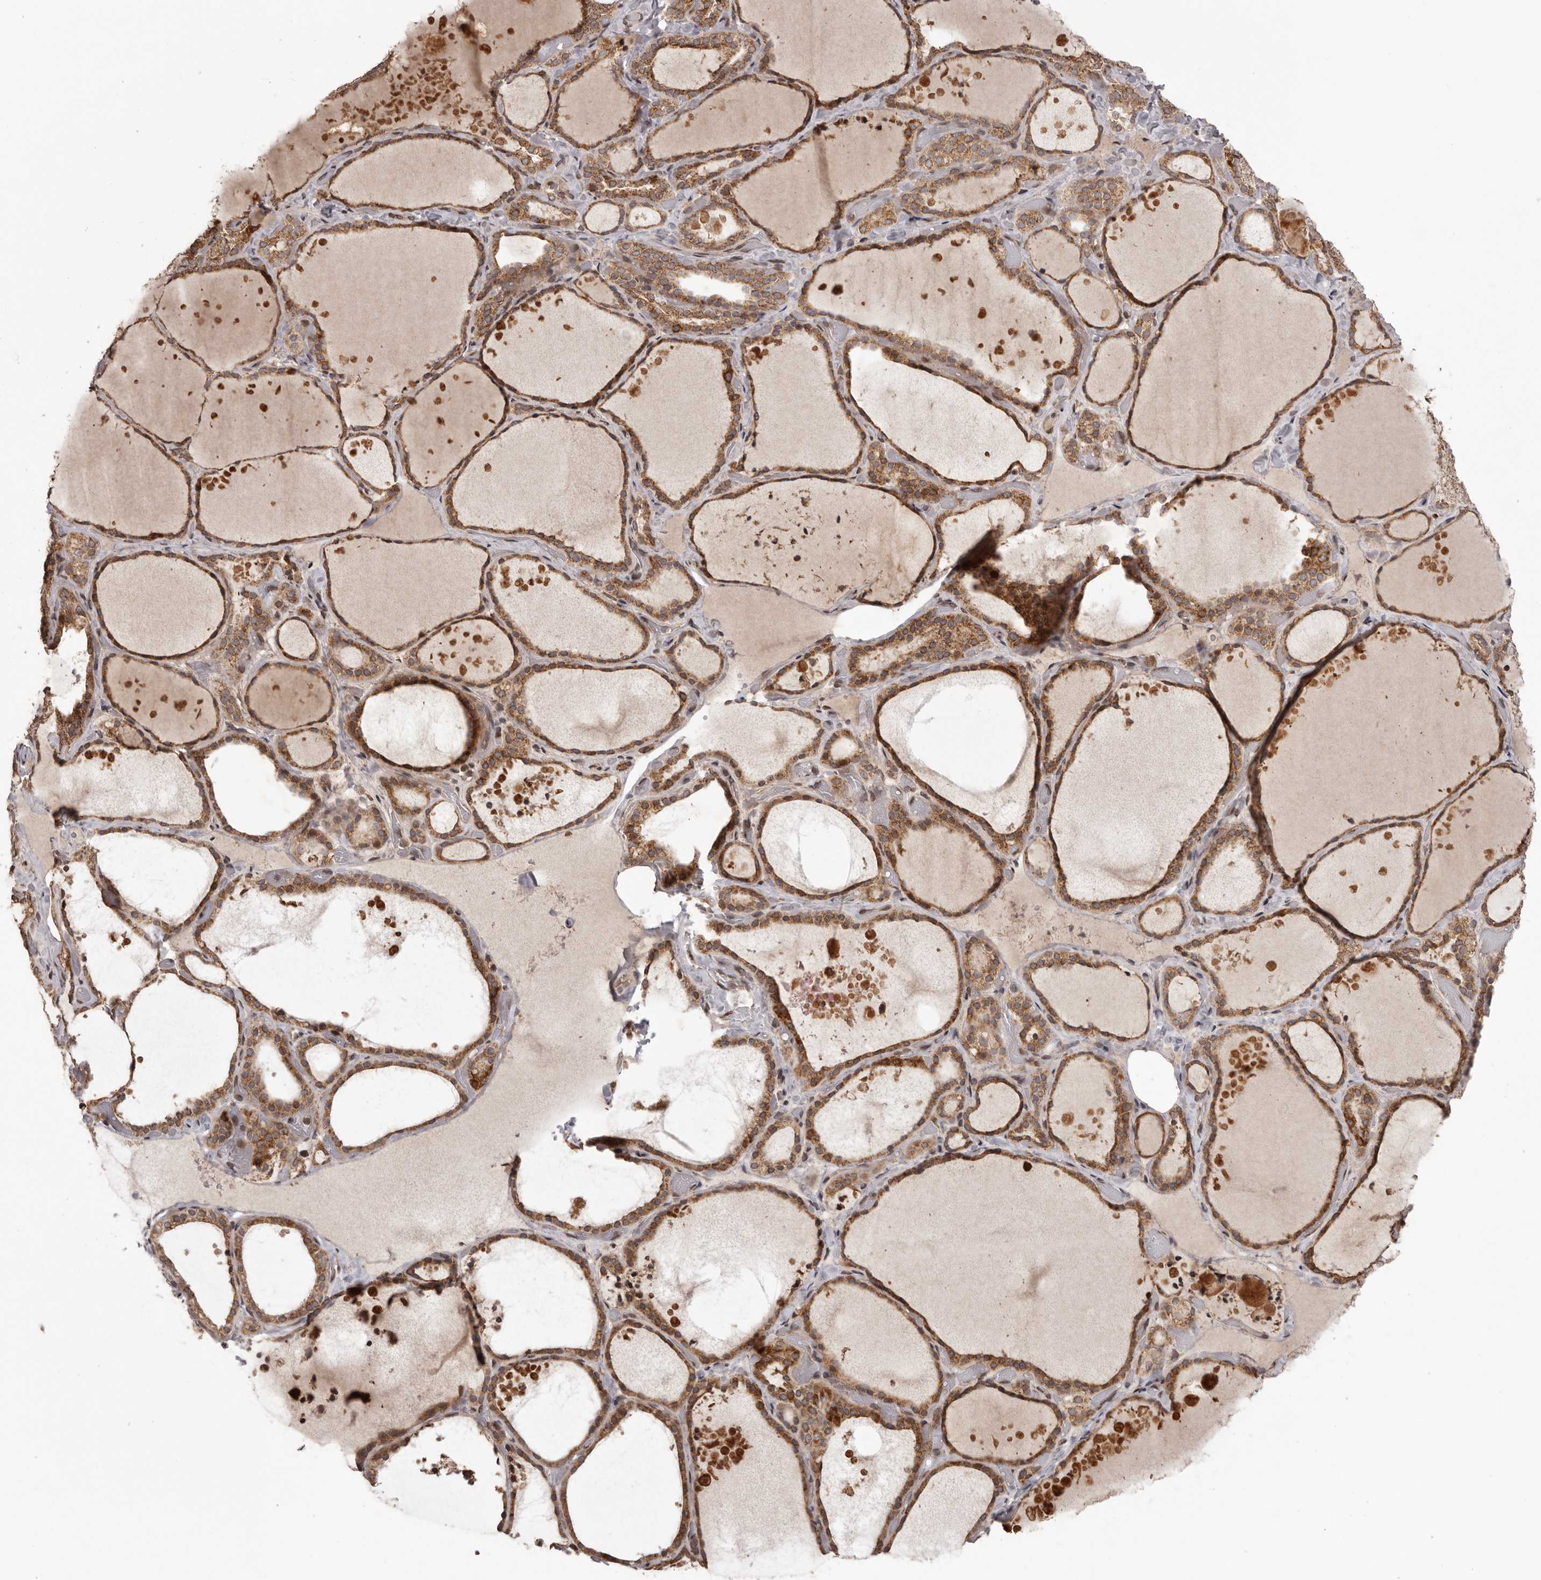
{"staining": {"intensity": "moderate", "quantity": ">75%", "location": "cytoplasmic/membranous"}, "tissue": "thyroid gland", "cell_type": "Glandular cells", "image_type": "normal", "snomed": [{"axis": "morphology", "description": "Normal tissue, NOS"}, {"axis": "topography", "description": "Thyroid gland"}], "caption": "Brown immunohistochemical staining in benign thyroid gland shows moderate cytoplasmic/membranous staining in about >75% of glandular cells. The protein of interest is shown in brown color, while the nuclei are stained blue.", "gene": "CHRM2", "patient": {"sex": "female", "age": 44}}